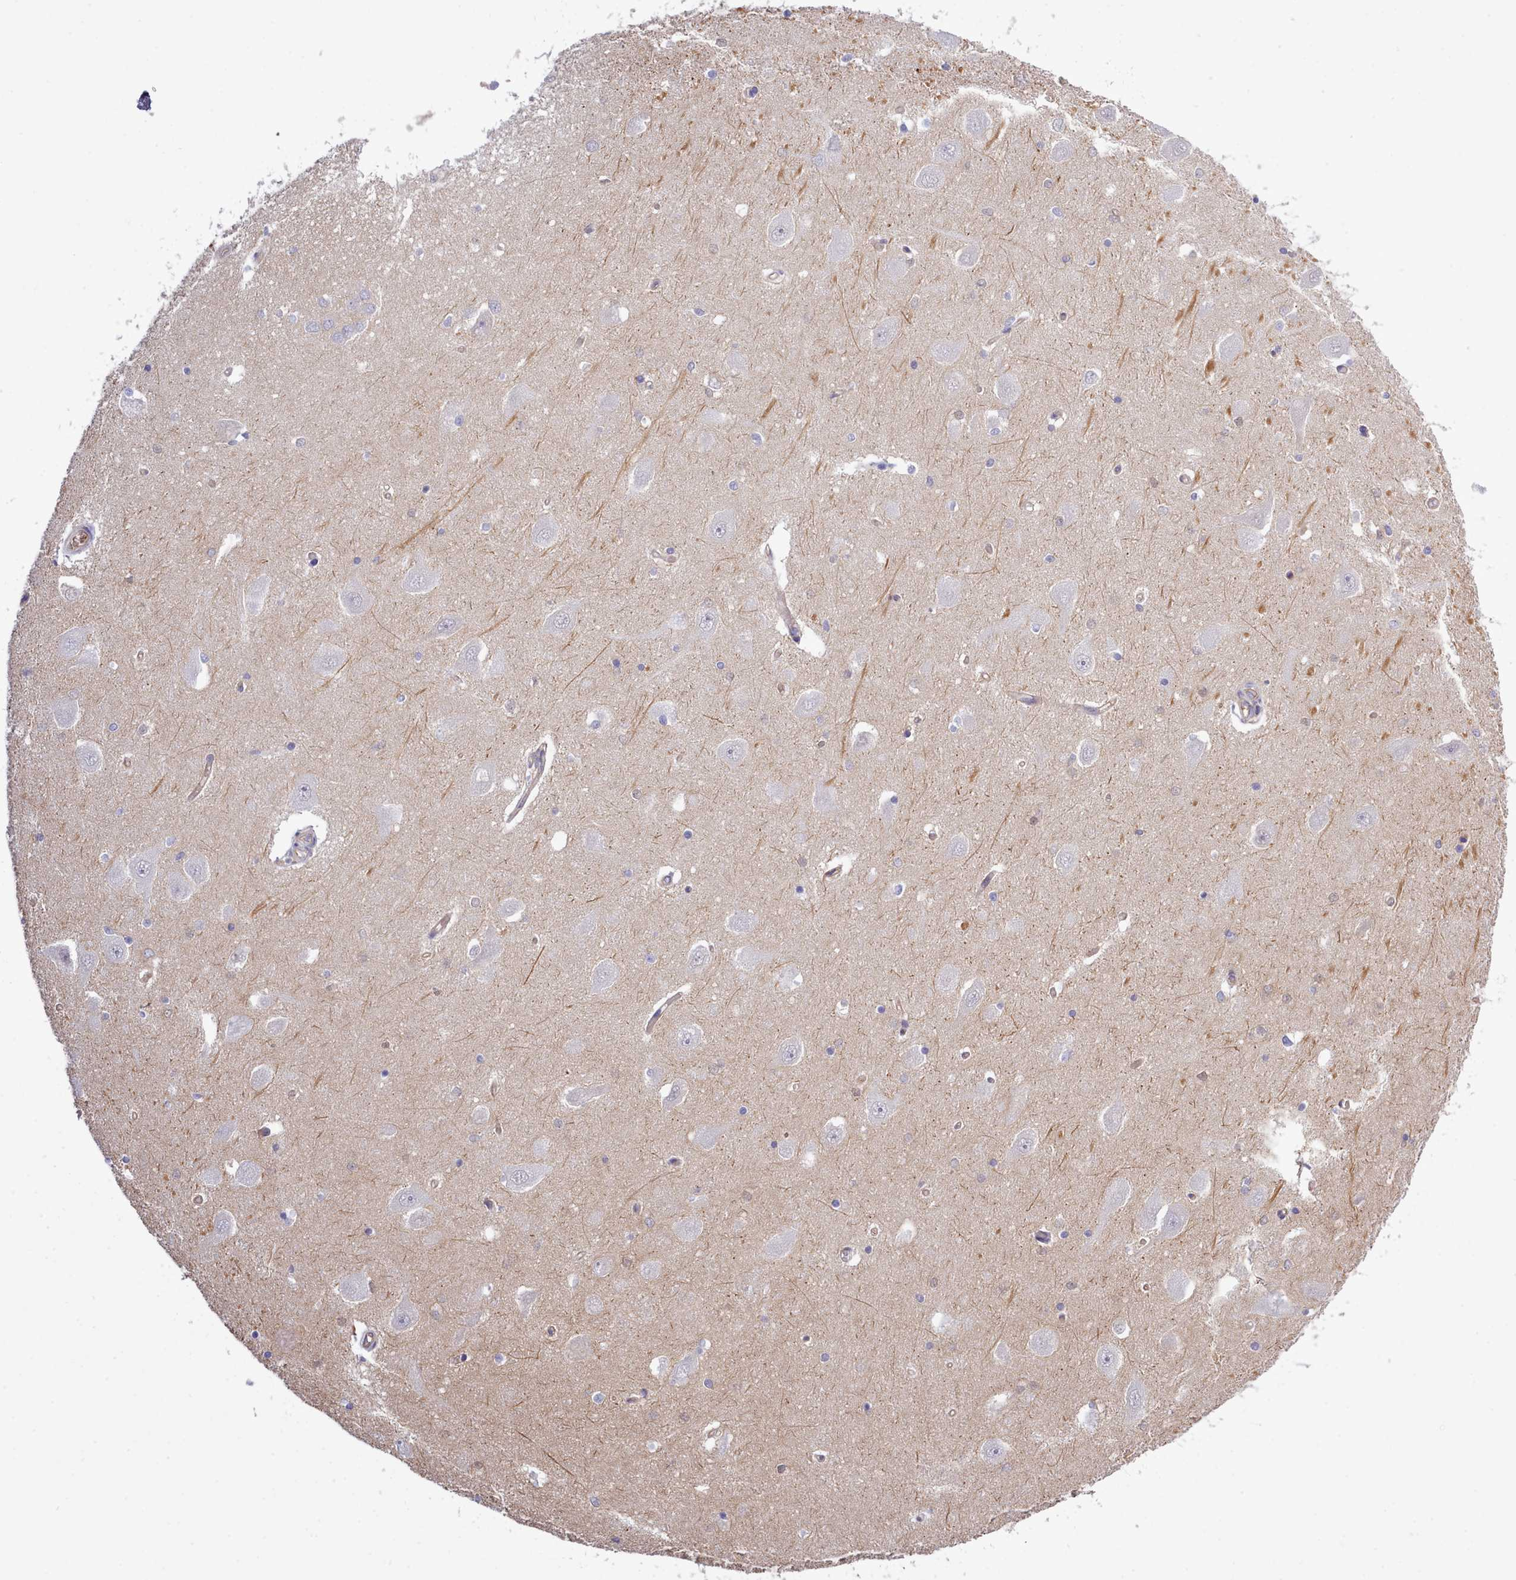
{"staining": {"intensity": "negative", "quantity": "none", "location": "none"}, "tissue": "hippocampus", "cell_type": "Glial cells", "image_type": "normal", "snomed": [{"axis": "morphology", "description": "Normal tissue, NOS"}, {"axis": "topography", "description": "Hippocampus"}], "caption": "This is a histopathology image of immunohistochemistry (IHC) staining of normal hippocampus, which shows no staining in glial cells. The staining is performed using DAB (3,3'-diaminobenzidine) brown chromogen with nuclei counter-stained in using hematoxylin.", "gene": "ZC3H13", "patient": {"sex": "male", "age": 45}}